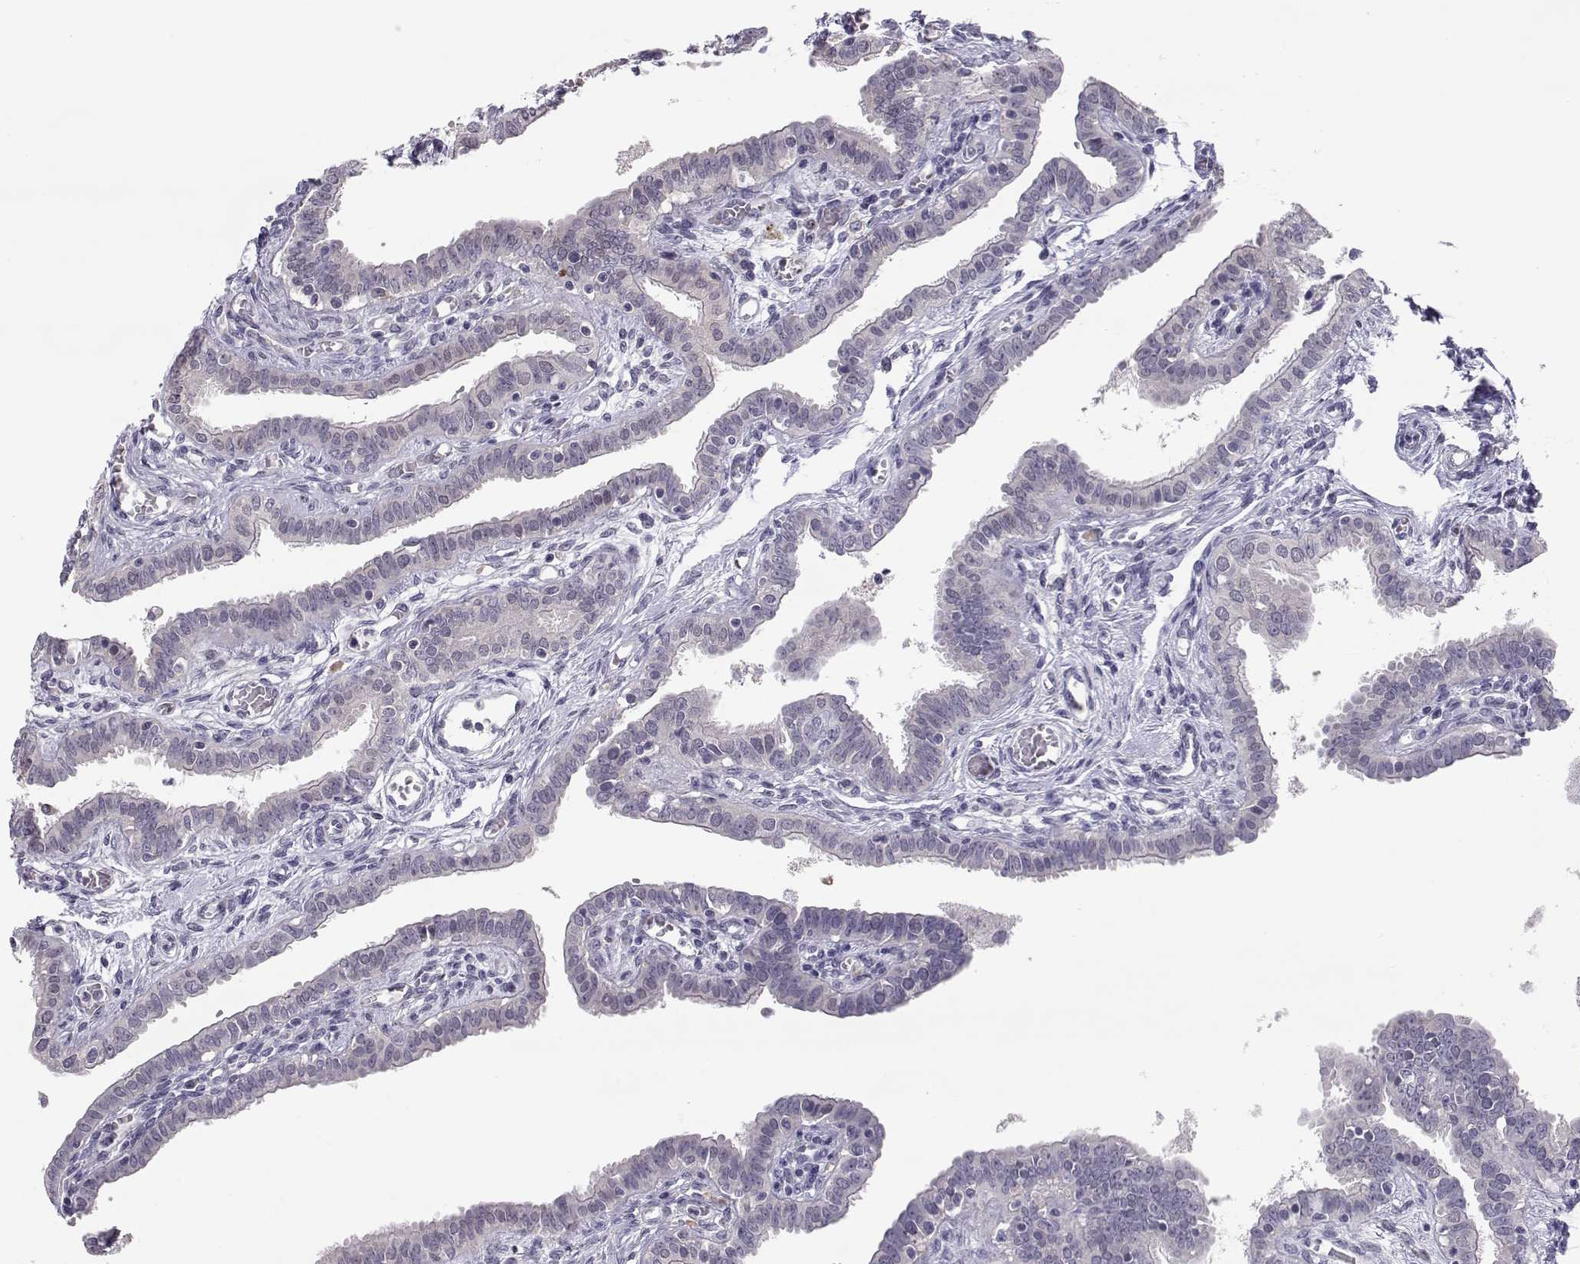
{"staining": {"intensity": "negative", "quantity": "none", "location": "none"}, "tissue": "fallopian tube", "cell_type": "Glandular cells", "image_type": "normal", "snomed": [{"axis": "morphology", "description": "Normal tissue, NOS"}, {"axis": "morphology", "description": "Carcinoma, endometroid"}, {"axis": "topography", "description": "Fallopian tube"}, {"axis": "topography", "description": "Ovary"}], "caption": "DAB (3,3'-diaminobenzidine) immunohistochemical staining of unremarkable human fallopian tube exhibits no significant positivity in glandular cells. (Brightfield microscopy of DAB IHC at high magnification).", "gene": "NPVF", "patient": {"sex": "female", "age": 42}}